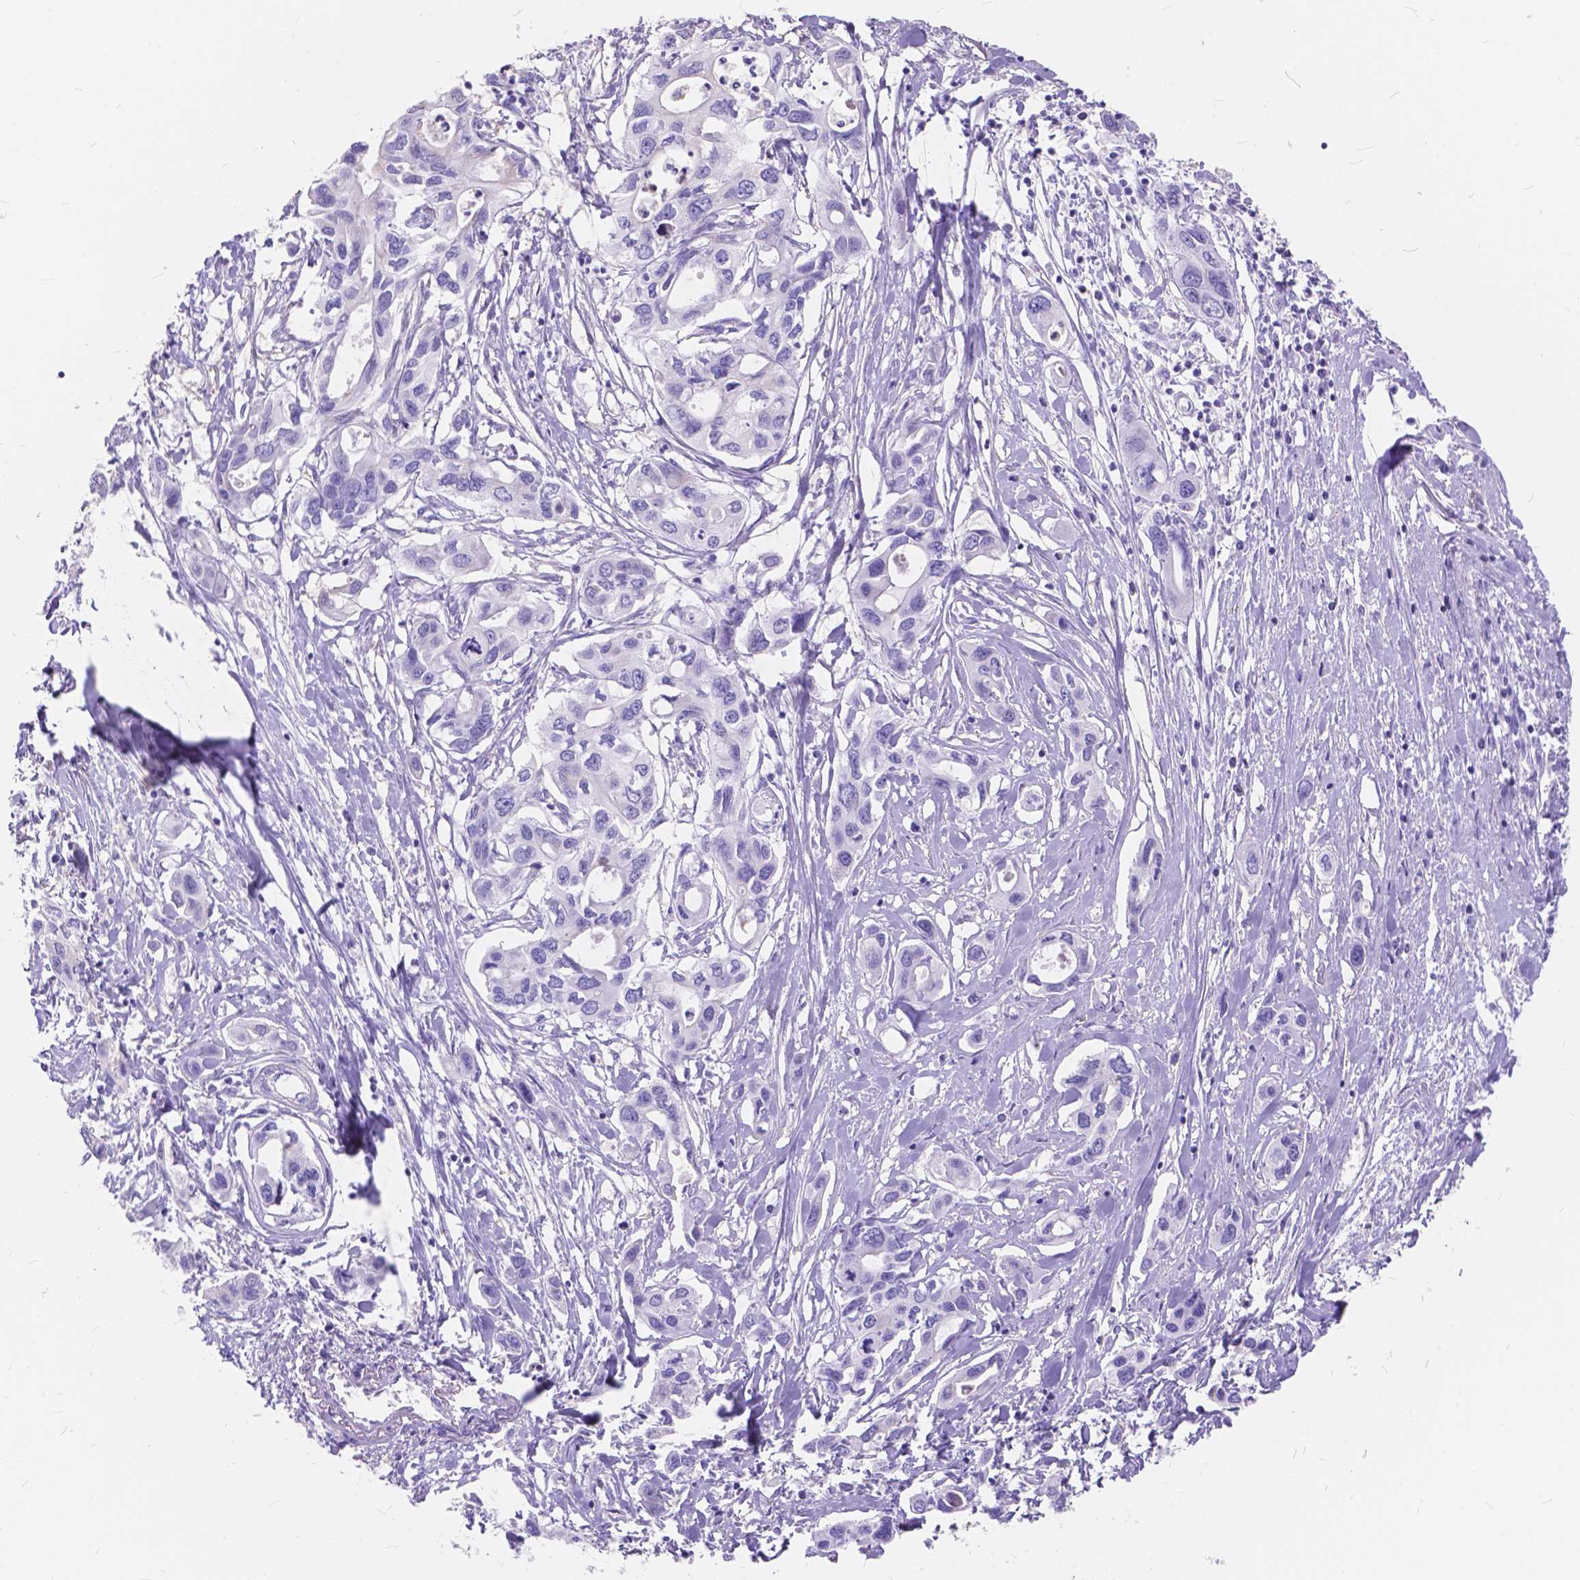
{"staining": {"intensity": "negative", "quantity": "none", "location": "none"}, "tissue": "pancreatic cancer", "cell_type": "Tumor cells", "image_type": "cancer", "snomed": [{"axis": "morphology", "description": "Adenocarcinoma, NOS"}, {"axis": "topography", "description": "Pancreas"}], "caption": "Immunohistochemistry (IHC) photomicrograph of neoplastic tissue: human pancreatic adenocarcinoma stained with DAB demonstrates no significant protein positivity in tumor cells.", "gene": "FOXL2", "patient": {"sex": "male", "age": 60}}